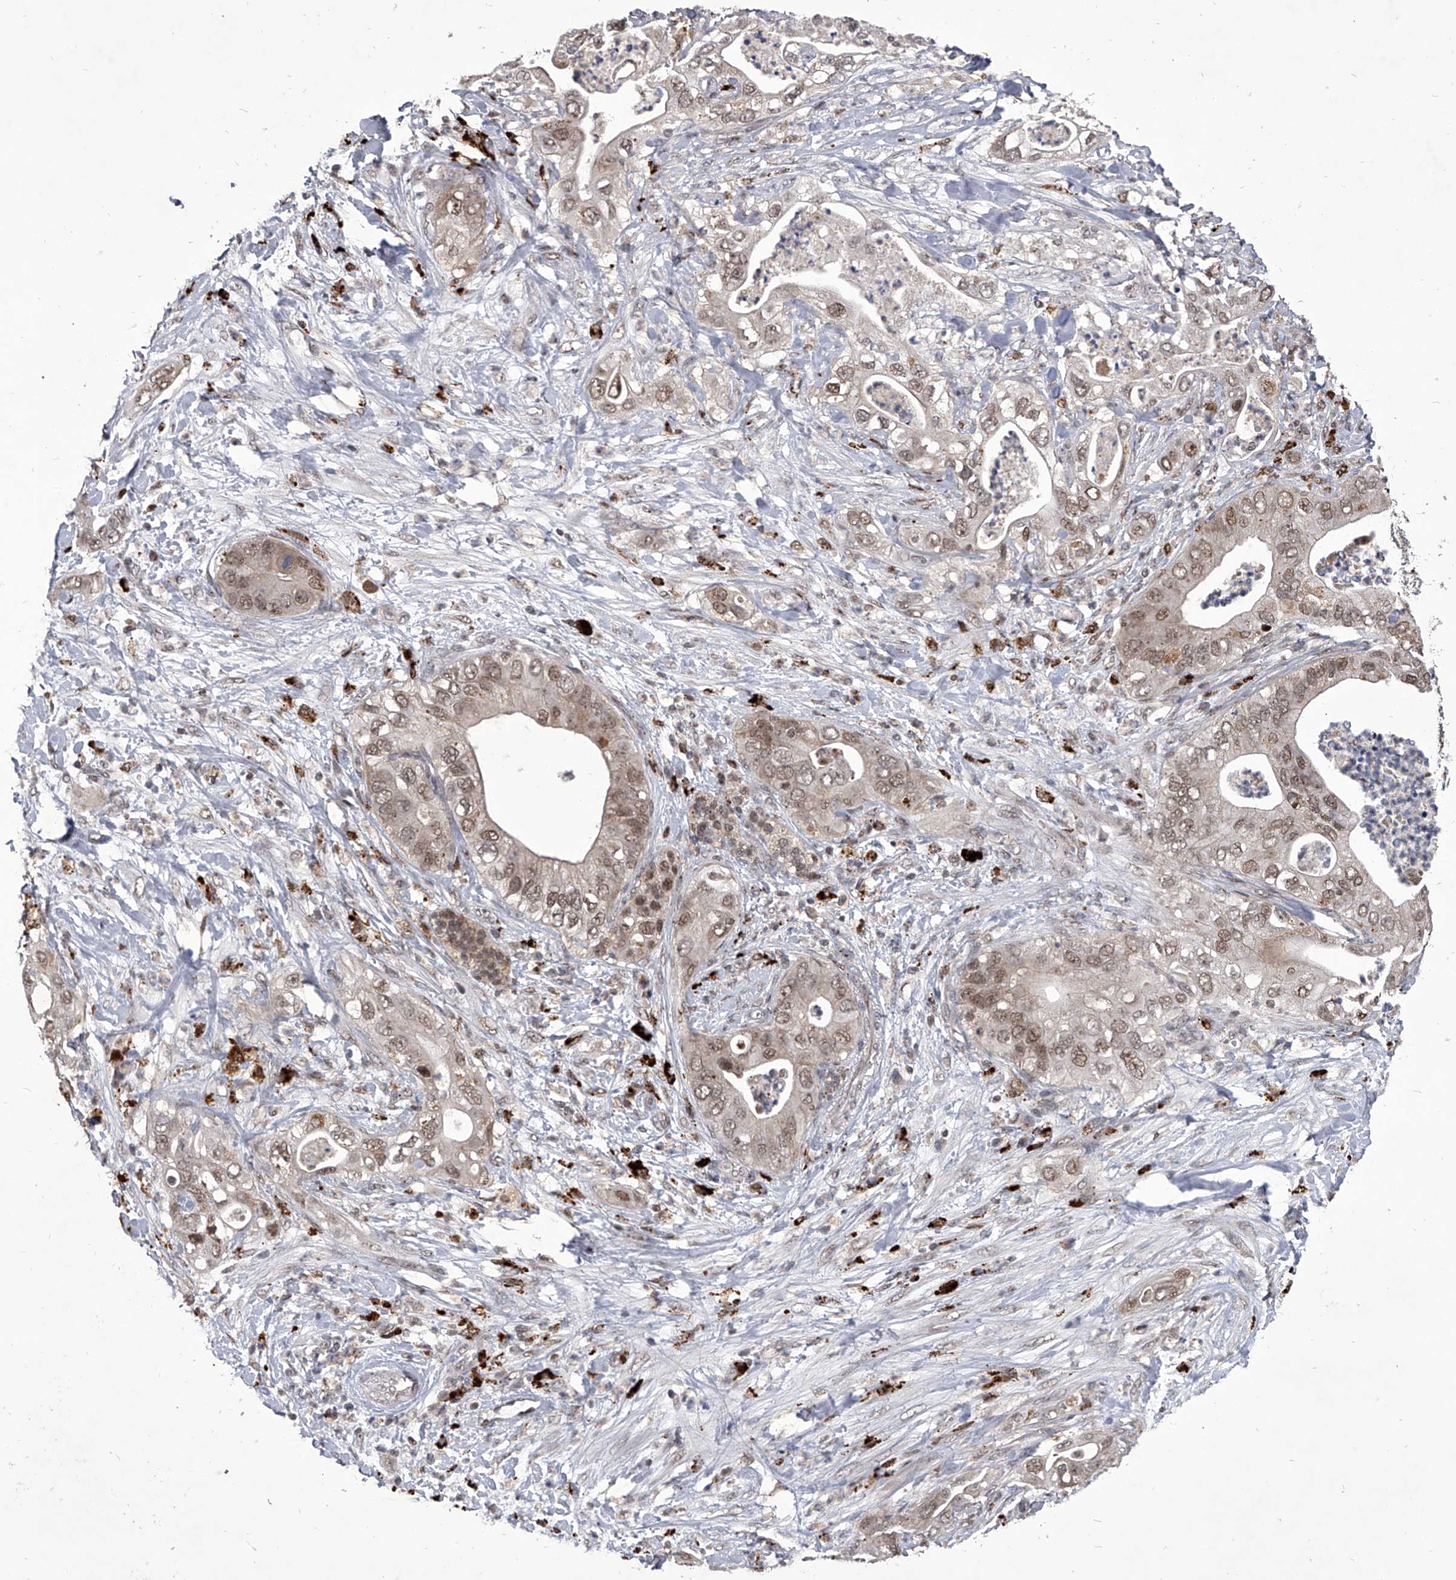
{"staining": {"intensity": "moderate", "quantity": ">75%", "location": "cytoplasmic/membranous,nuclear"}, "tissue": "pancreatic cancer", "cell_type": "Tumor cells", "image_type": "cancer", "snomed": [{"axis": "morphology", "description": "Adenocarcinoma, NOS"}, {"axis": "topography", "description": "Pancreas"}], "caption": "This is a micrograph of IHC staining of pancreatic adenocarcinoma, which shows moderate positivity in the cytoplasmic/membranous and nuclear of tumor cells.", "gene": "CMTR1", "patient": {"sex": "female", "age": 78}}